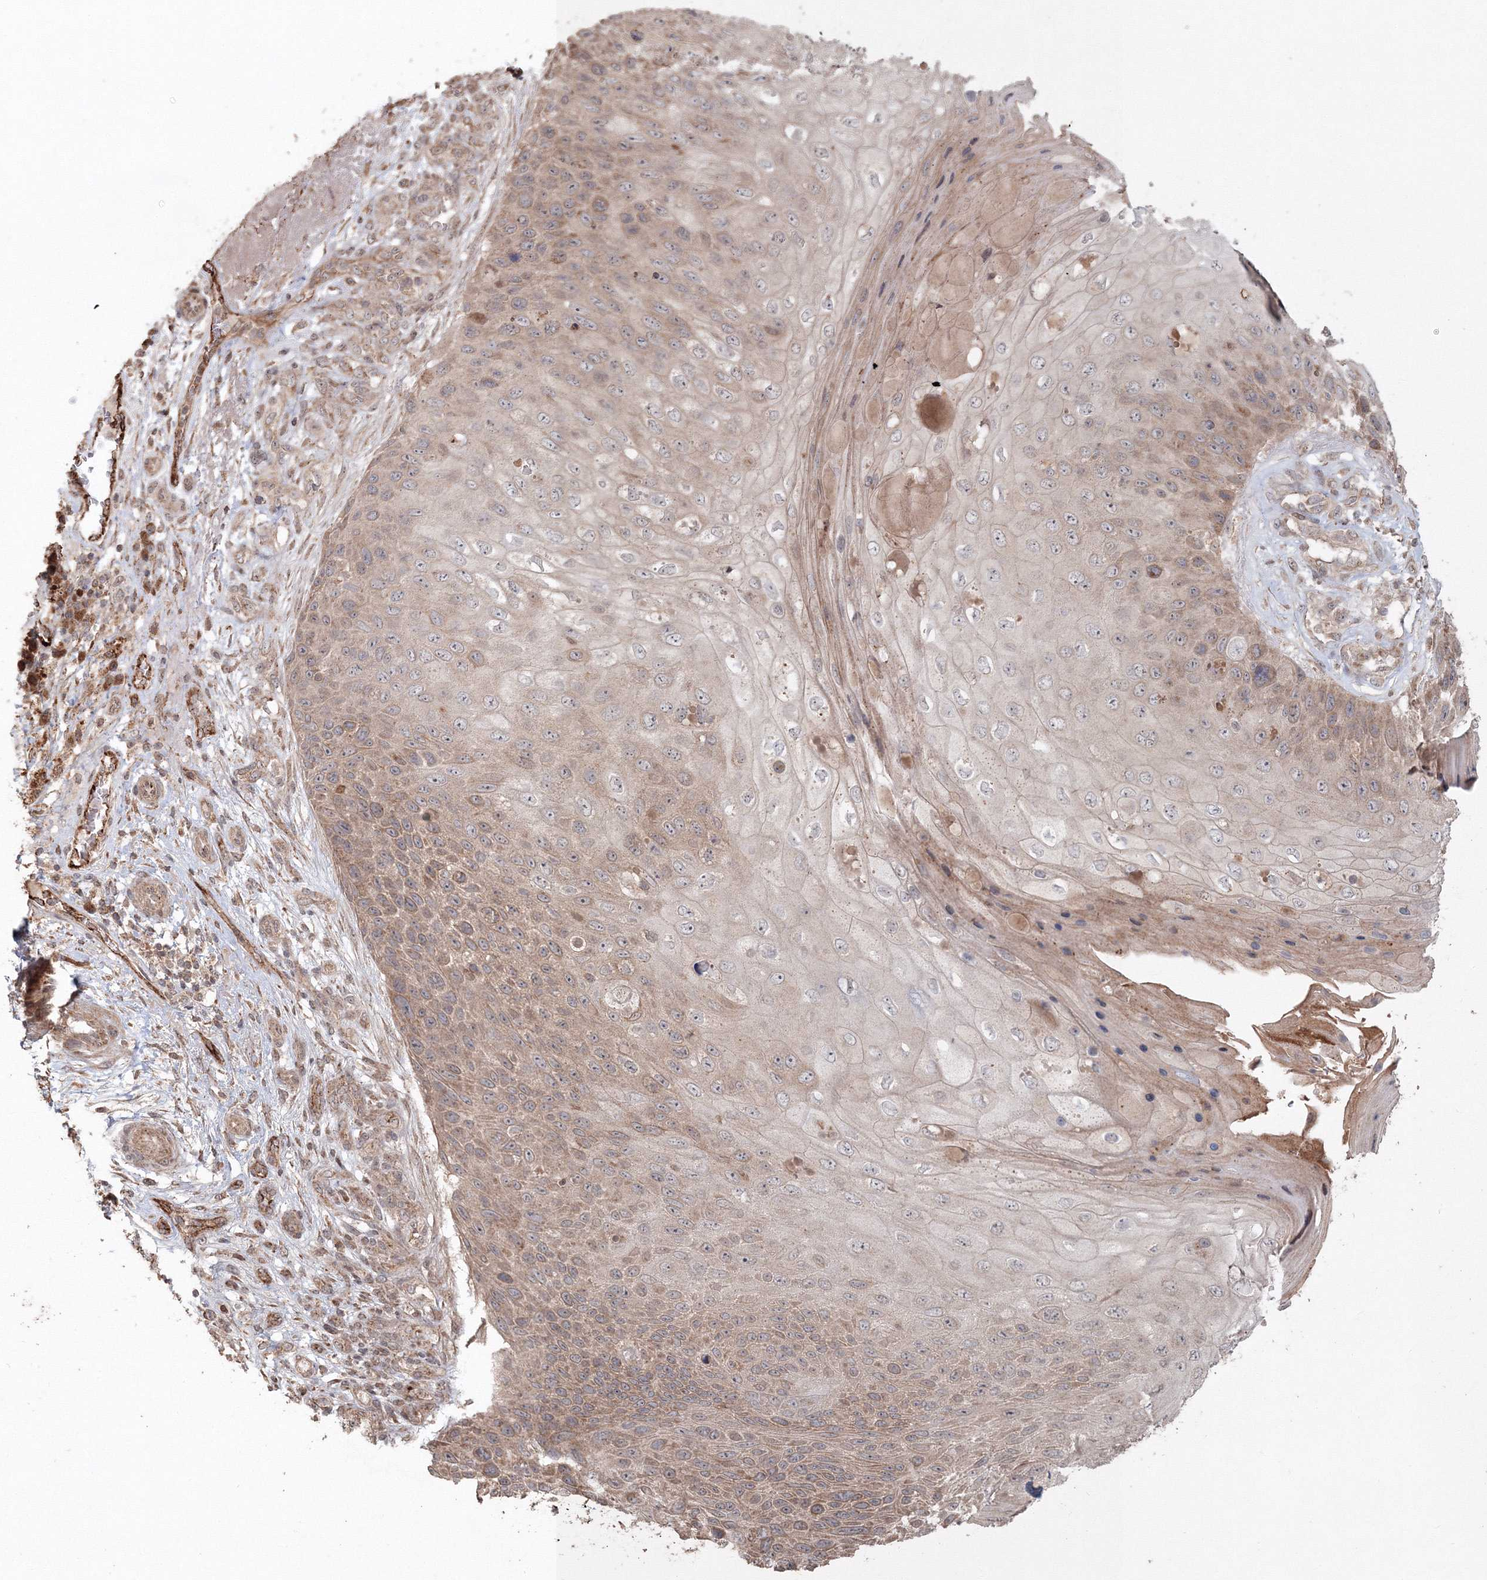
{"staining": {"intensity": "moderate", "quantity": "25%-75%", "location": "cytoplasmic/membranous"}, "tissue": "skin cancer", "cell_type": "Tumor cells", "image_type": "cancer", "snomed": [{"axis": "morphology", "description": "Squamous cell carcinoma, NOS"}, {"axis": "topography", "description": "Skin"}], "caption": "Tumor cells exhibit medium levels of moderate cytoplasmic/membranous expression in approximately 25%-75% of cells in human squamous cell carcinoma (skin). (DAB IHC, brown staining for protein, blue staining for nuclei).", "gene": "ANAPC16", "patient": {"sex": "female", "age": 88}}